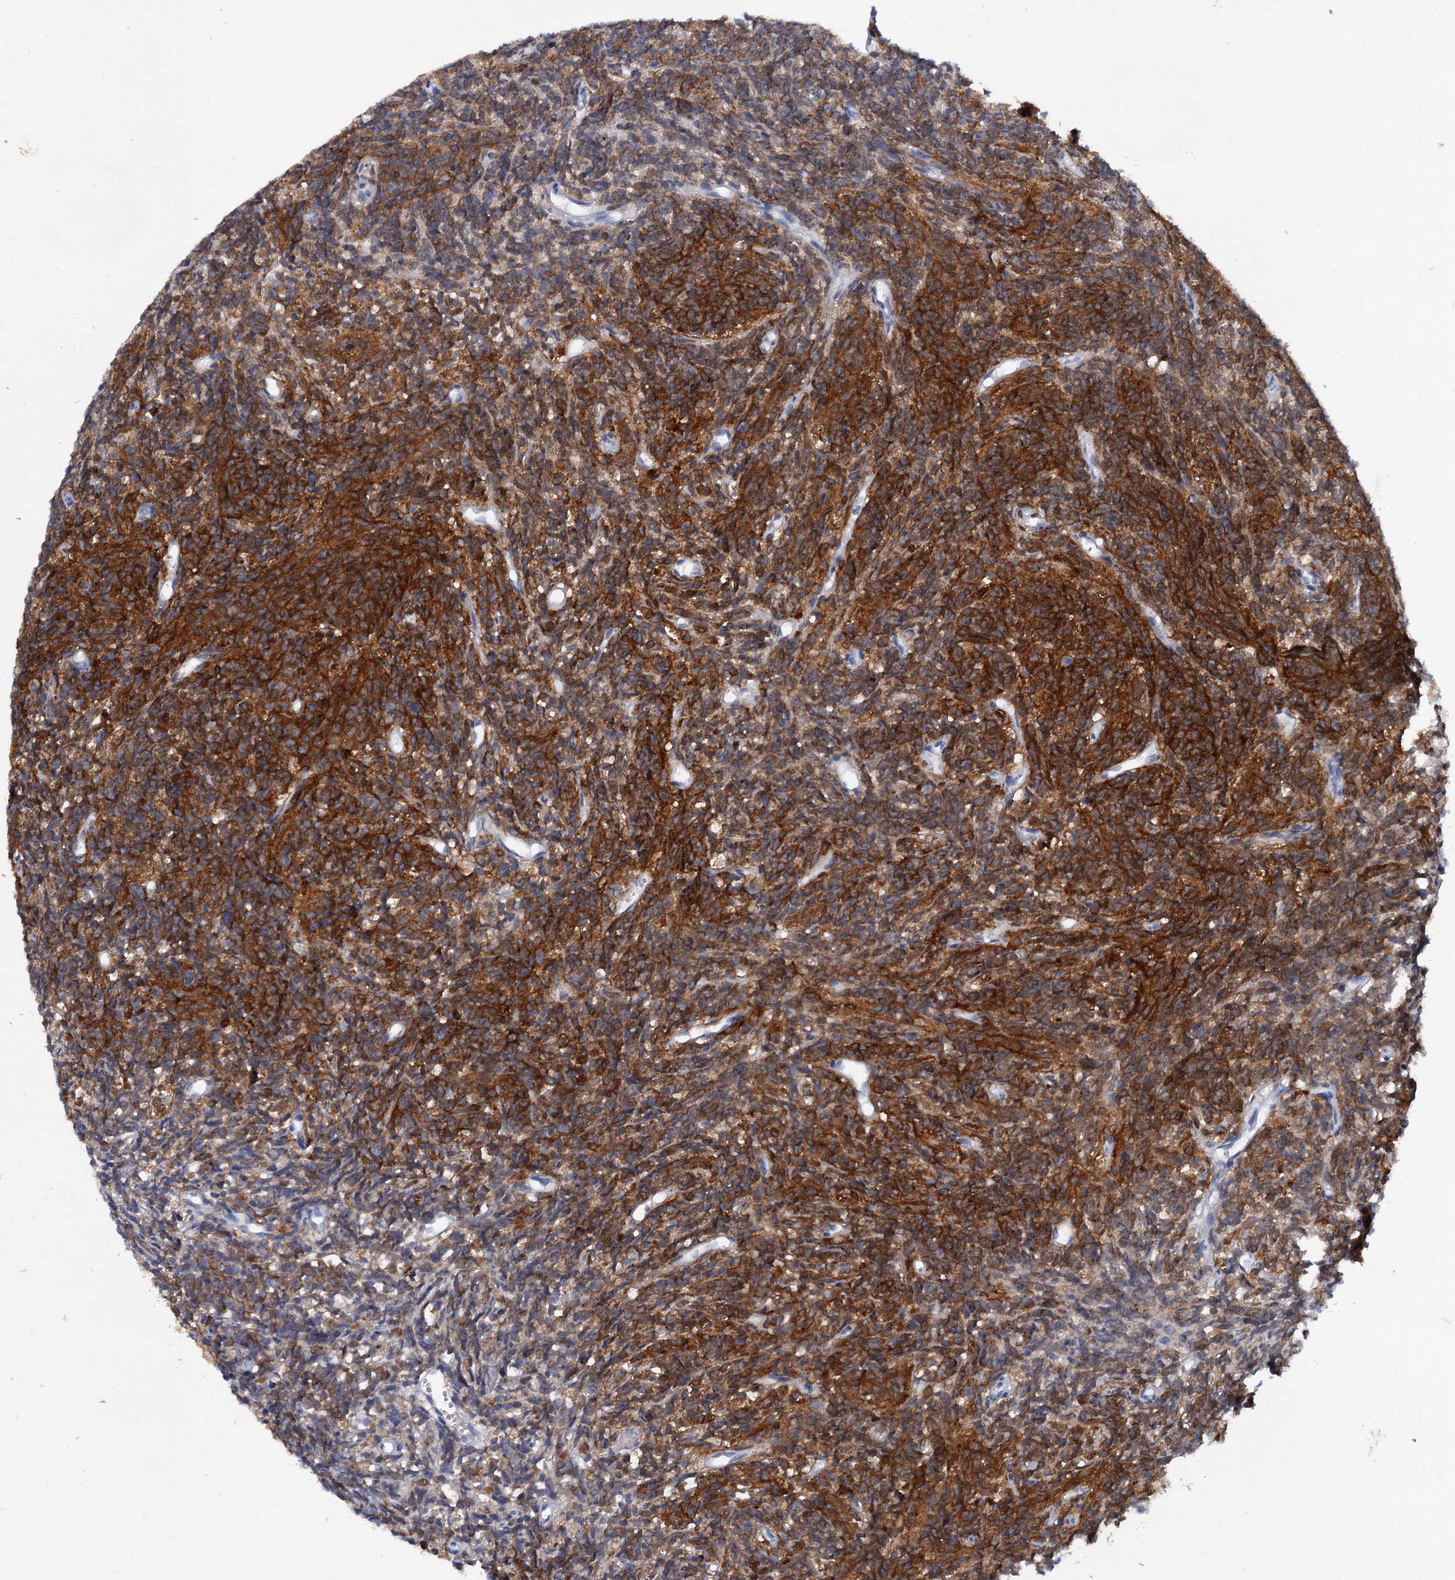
{"staining": {"intensity": "strong", "quantity": "25%-75%", "location": "cytoplasmic/membranous"}, "tissue": "glioma", "cell_type": "Tumor cells", "image_type": "cancer", "snomed": [{"axis": "morphology", "description": "Glioma, malignant, Low grade"}, {"axis": "topography", "description": "Brain"}], "caption": "The histopathology image shows staining of glioma, revealing strong cytoplasmic/membranous protein expression (brown color) within tumor cells.", "gene": "MID1IP1", "patient": {"sex": "female", "age": 1}}